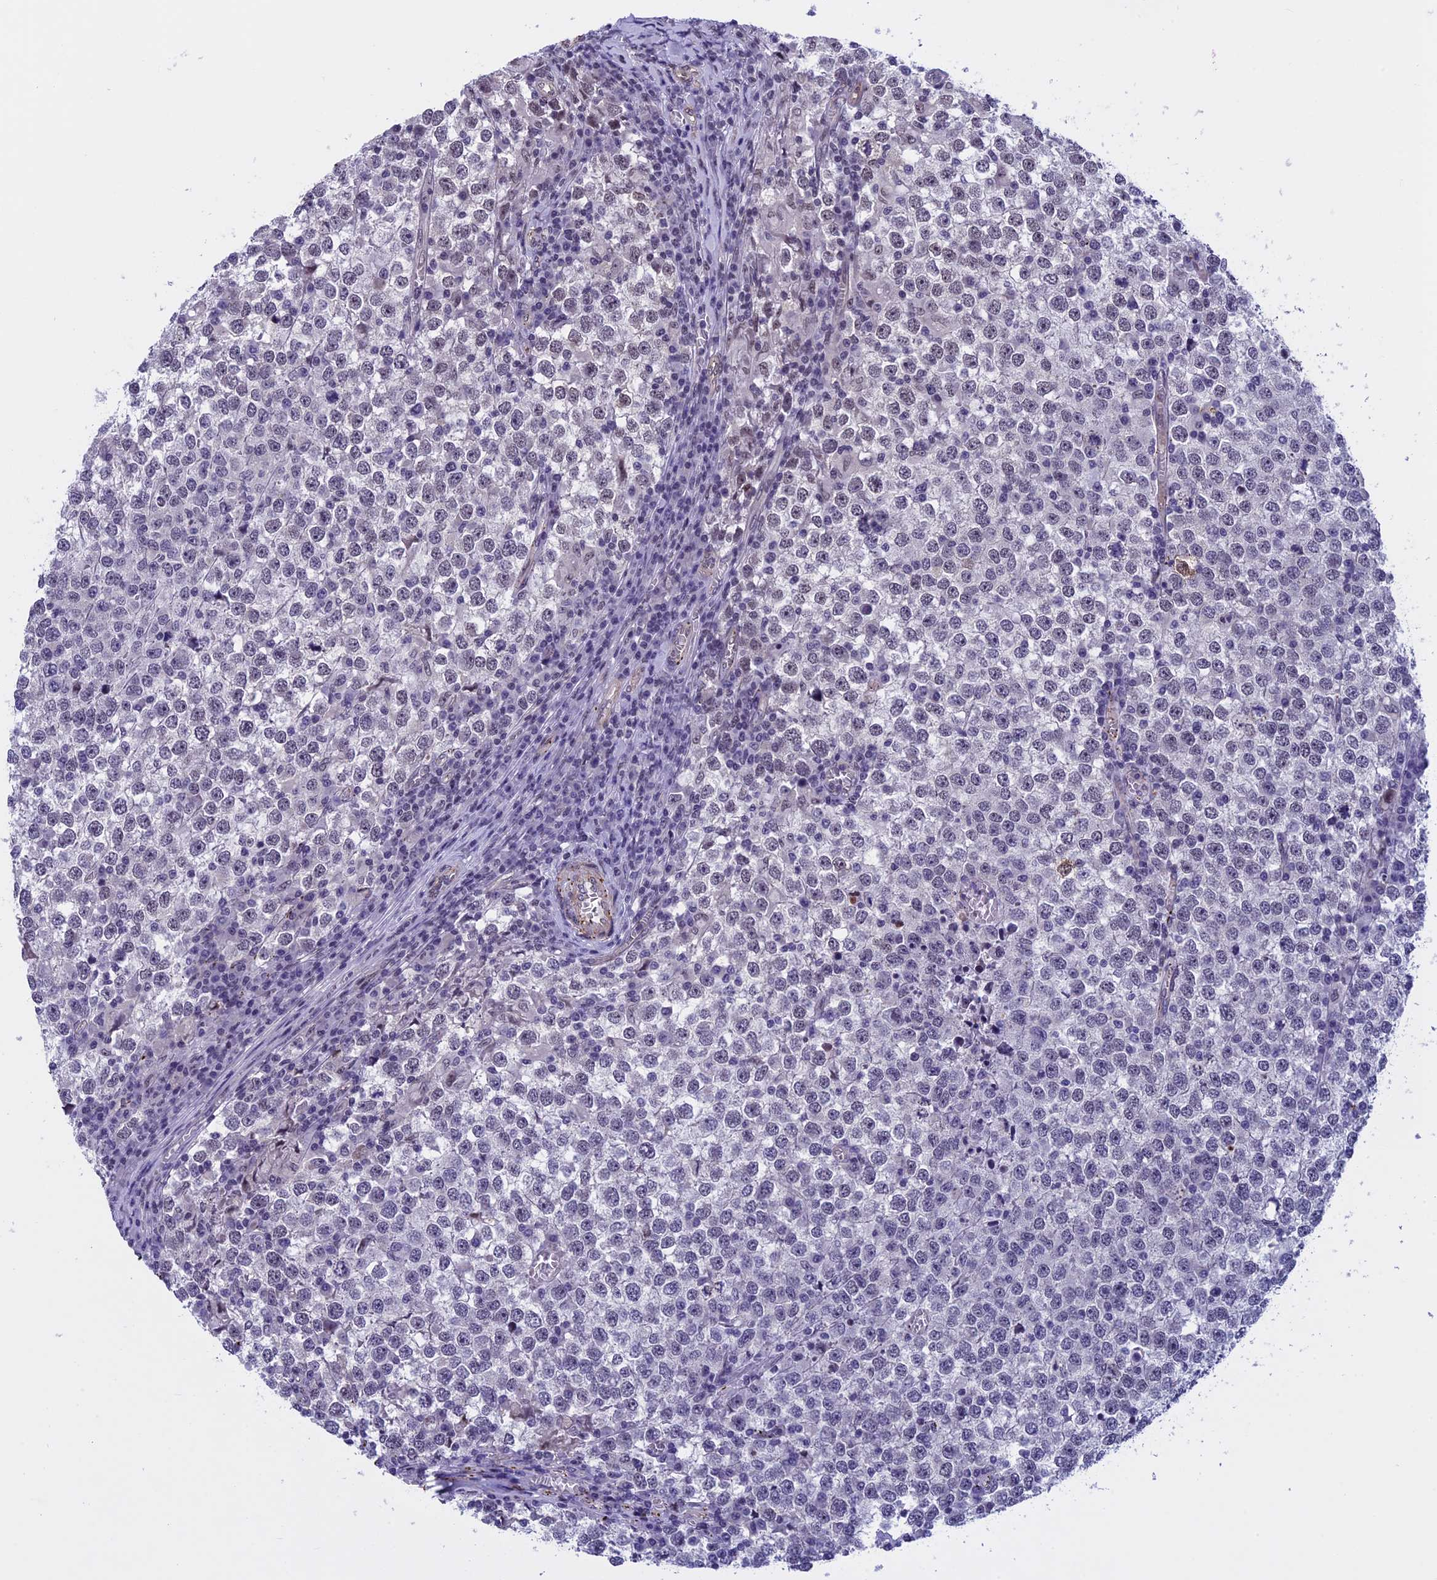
{"staining": {"intensity": "weak", "quantity": "25%-75%", "location": "nuclear"}, "tissue": "testis cancer", "cell_type": "Tumor cells", "image_type": "cancer", "snomed": [{"axis": "morphology", "description": "Seminoma, NOS"}, {"axis": "topography", "description": "Testis"}], "caption": "DAB (3,3'-diaminobenzidine) immunohistochemical staining of testis seminoma displays weak nuclear protein expression in approximately 25%-75% of tumor cells. Using DAB (3,3'-diaminobenzidine) (brown) and hematoxylin (blue) stains, captured at high magnification using brightfield microscopy.", "gene": "NIPBL", "patient": {"sex": "male", "age": 65}}